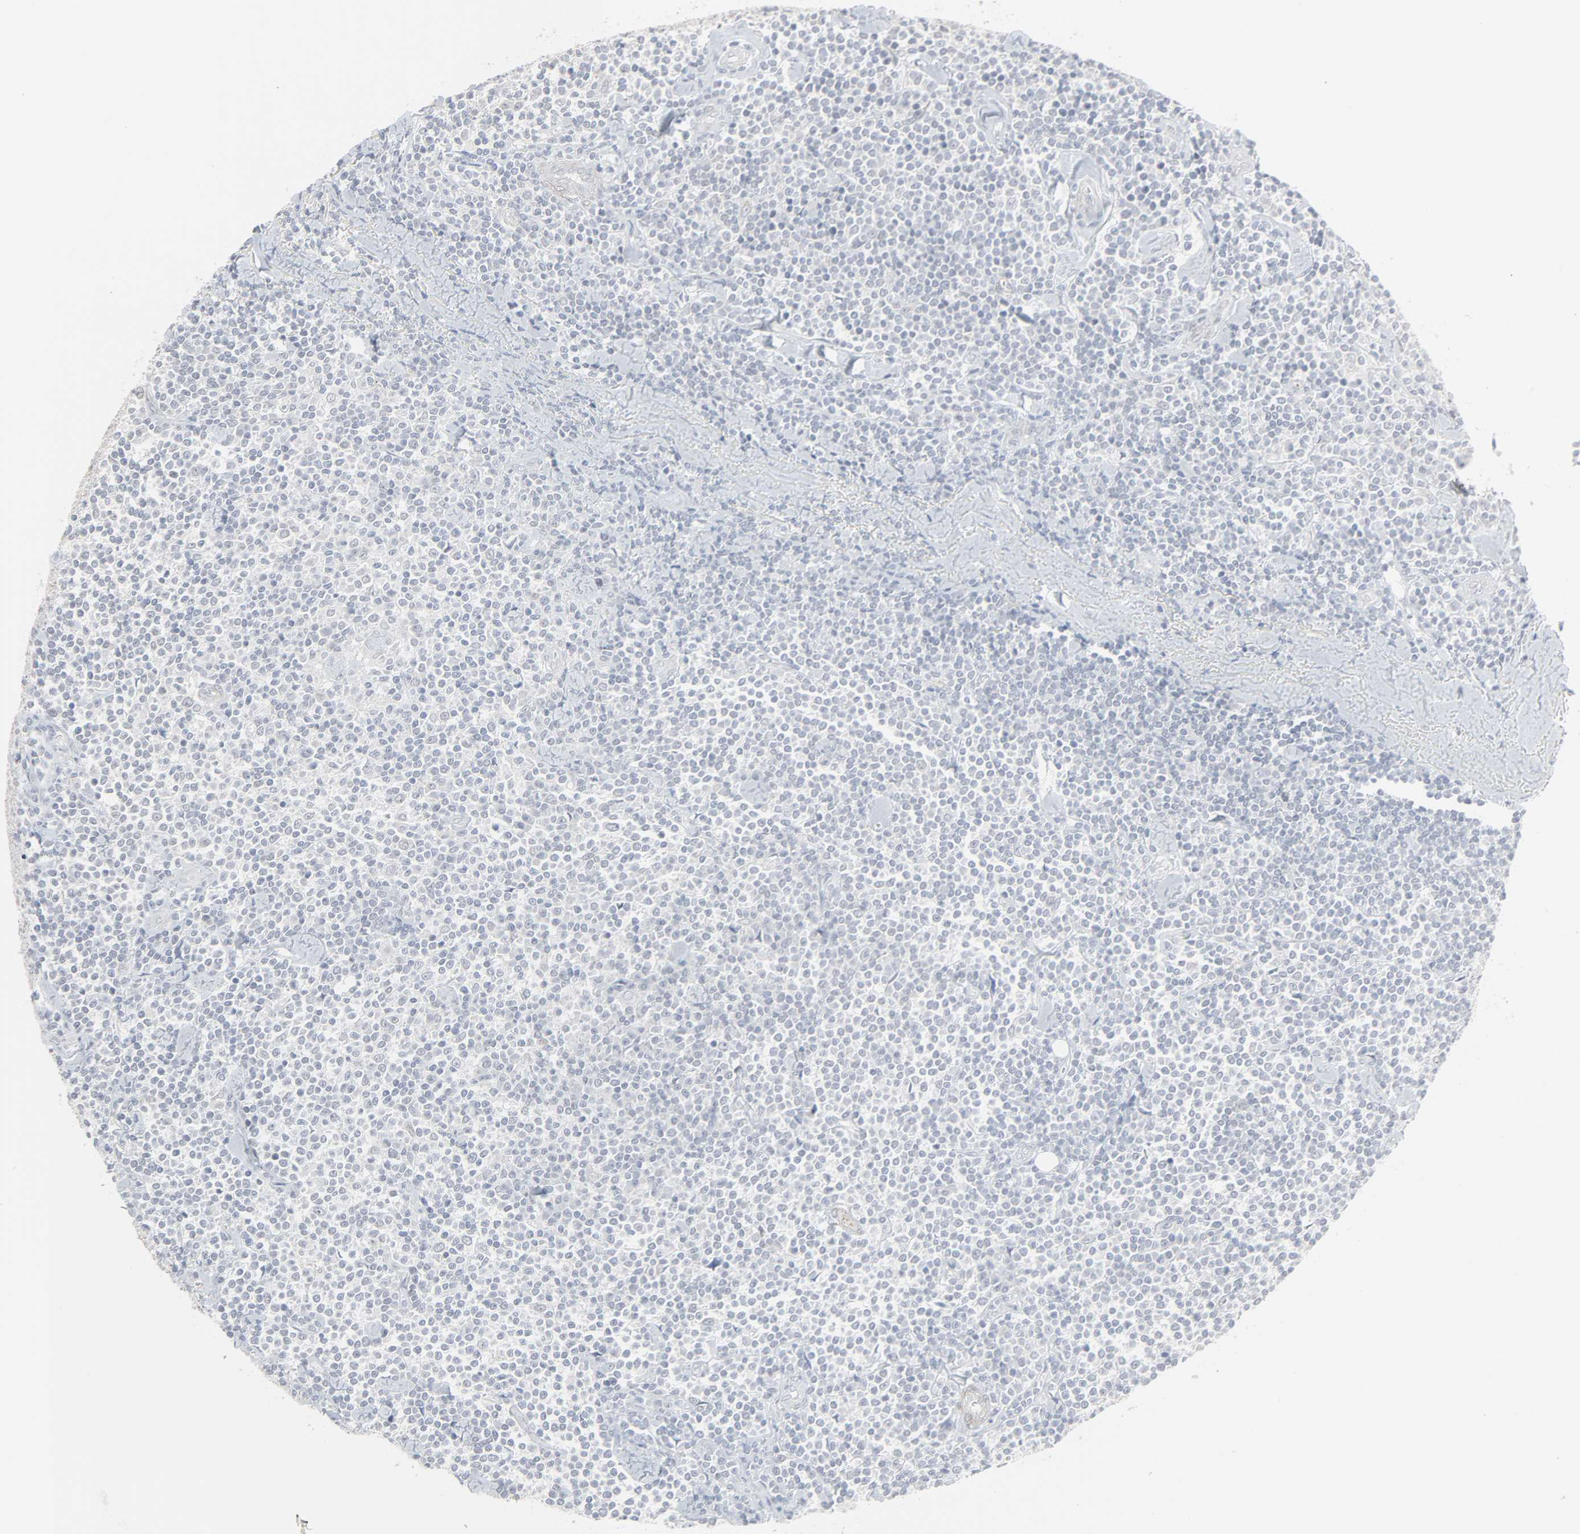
{"staining": {"intensity": "negative", "quantity": "none", "location": "none"}, "tissue": "lymphoma", "cell_type": "Tumor cells", "image_type": "cancer", "snomed": [{"axis": "morphology", "description": "Malignant lymphoma, non-Hodgkin's type, Low grade"}, {"axis": "topography", "description": "Soft tissue"}], "caption": "Immunohistochemical staining of lymphoma reveals no significant expression in tumor cells. (DAB immunohistochemistry, high magnification).", "gene": "NEUROD1", "patient": {"sex": "male", "age": 92}}